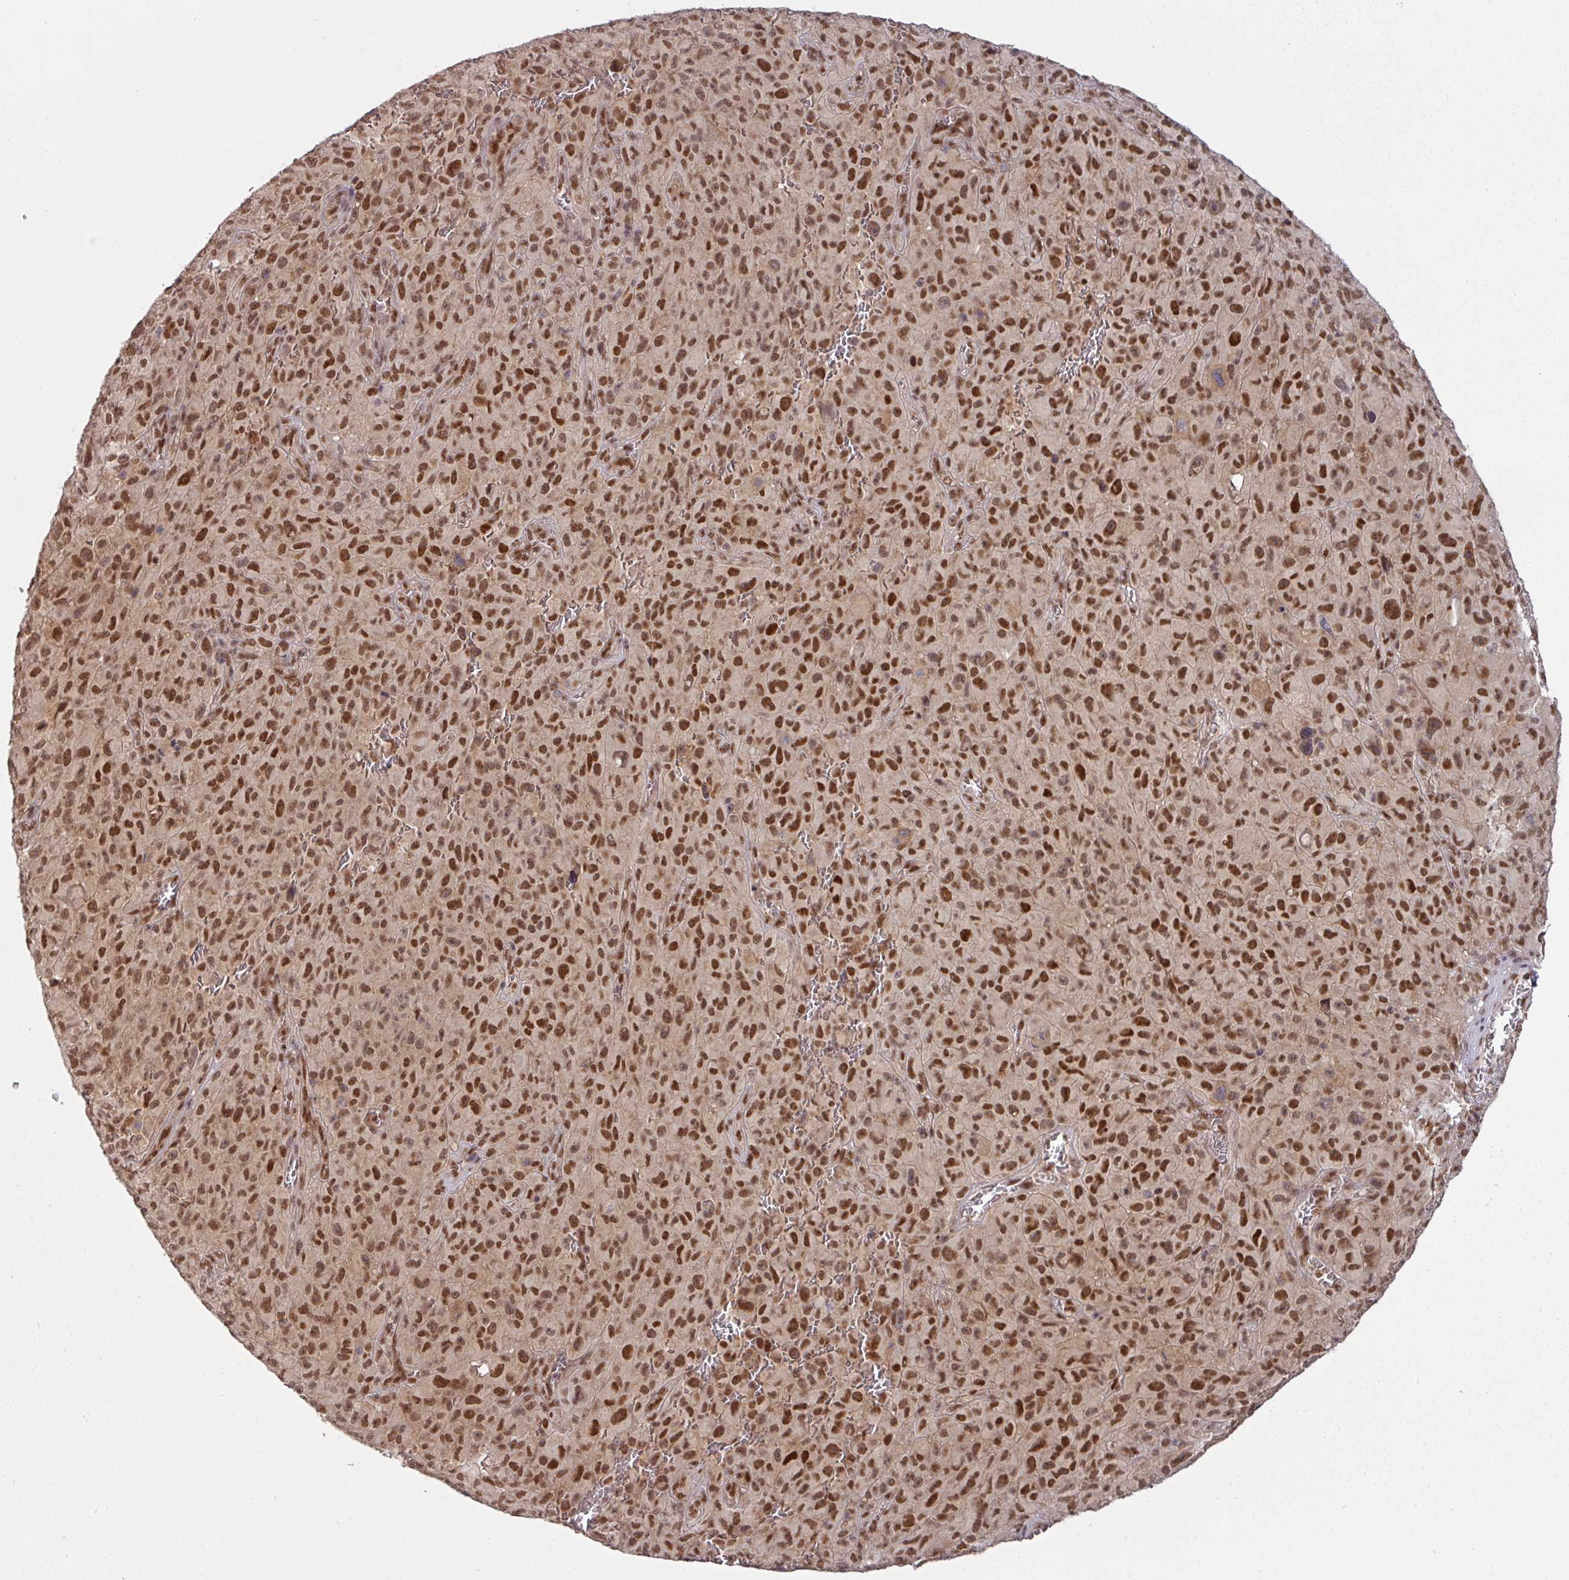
{"staining": {"intensity": "strong", "quantity": "25%-75%", "location": "nuclear"}, "tissue": "melanoma", "cell_type": "Tumor cells", "image_type": "cancer", "snomed": [{"axis": "morphology", "description": "Malignant melanoma, NOS"}, {"axis": "topography", "description": "Skin"}], "caption": "An image of human malignant melanoma stained for a protein reveals strong nuclear brown staining in tumor cells. The staining was performed using DAB to visualize the protein expression in brown, while the nuclei were stained in blue with hematoxylin (Magnification: 20x).", "gene": "CIC", "patient": {"sex": "female", "age": 82}}